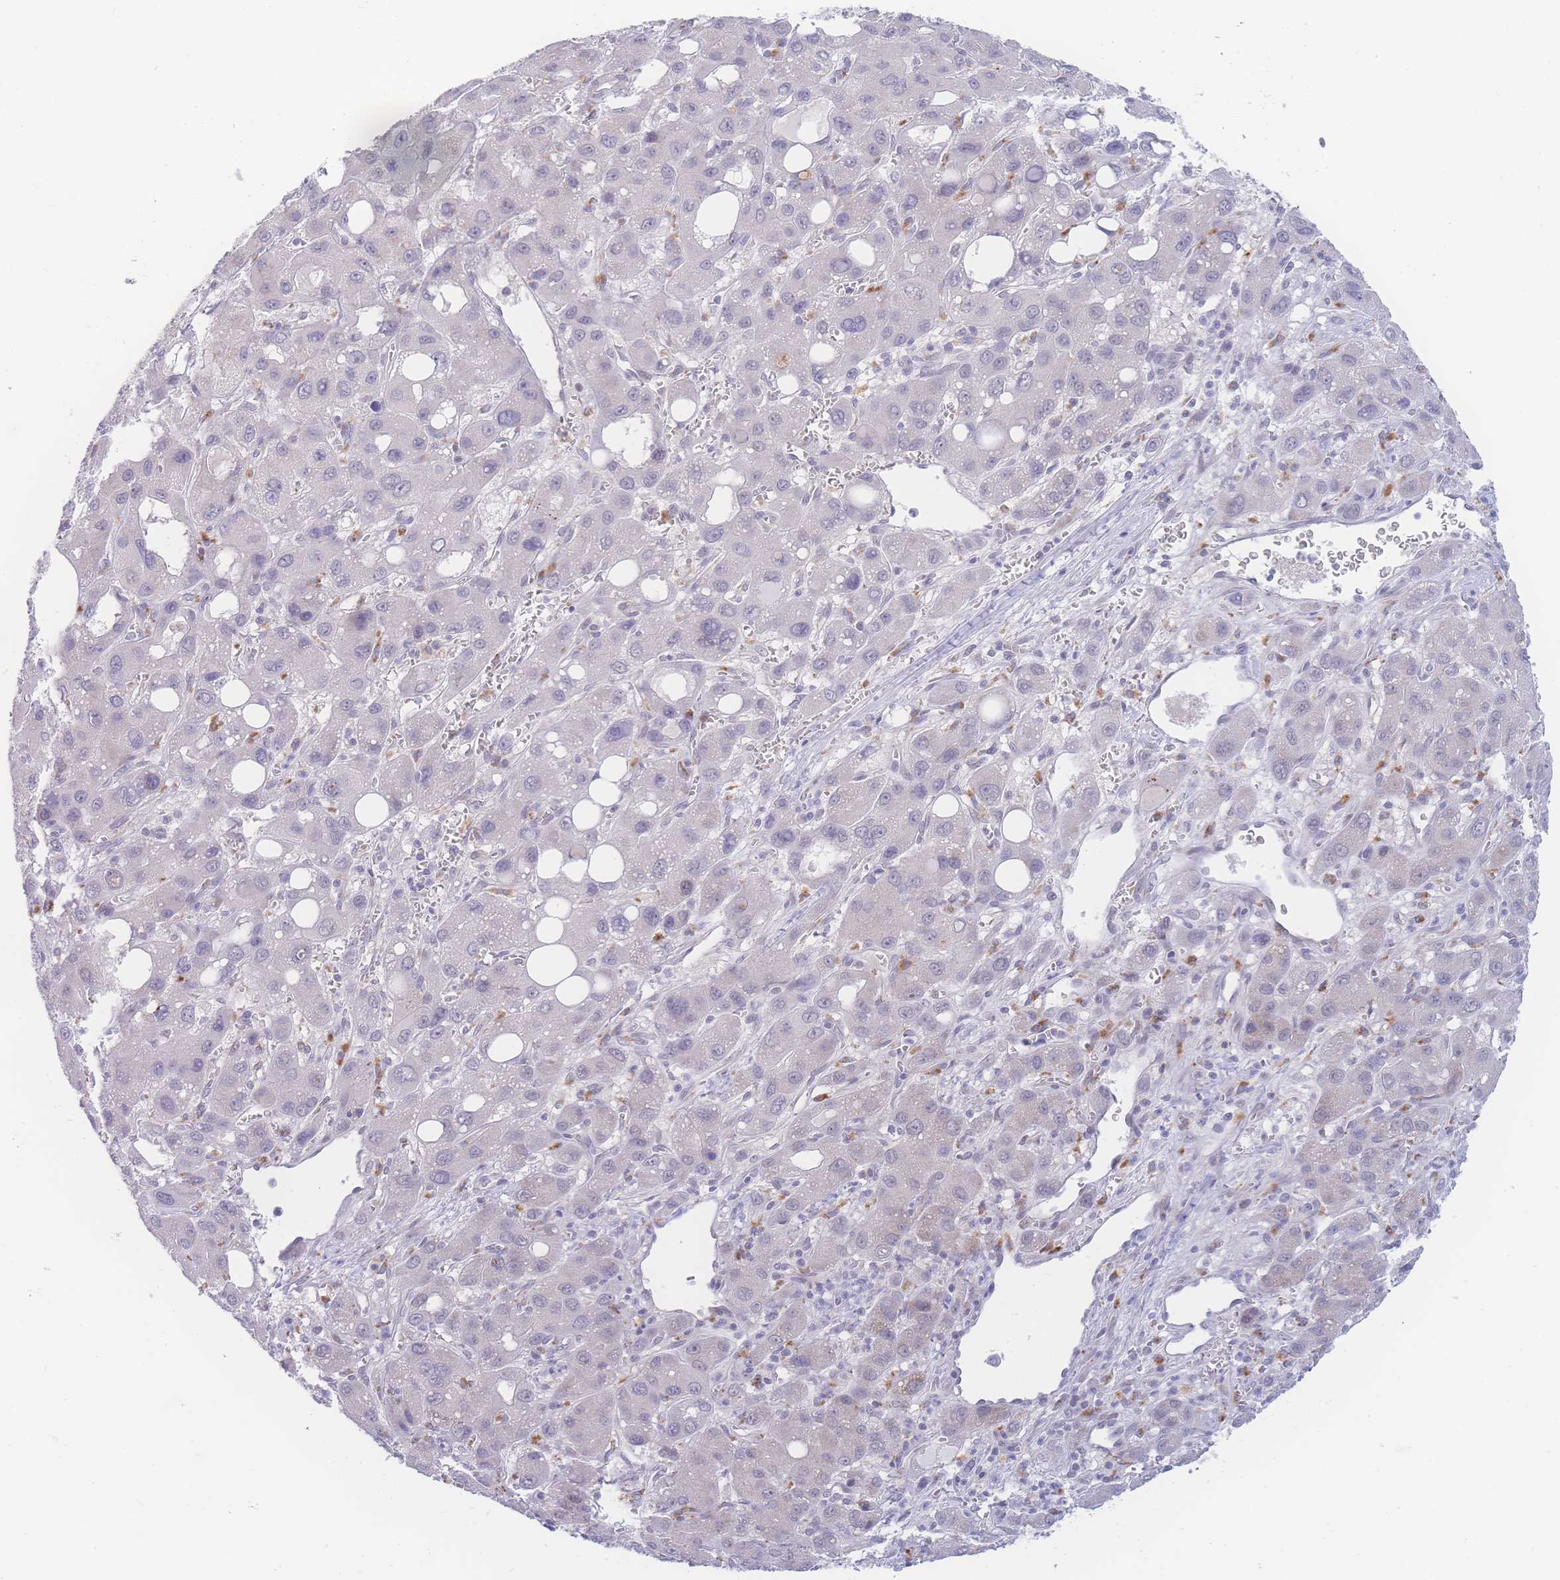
{"staining": {"intensity": "negative", "quantity": "none", "location": "none"}, "tissue": "liver cancer", "cell_type": "Tumor cells", "image_type": "cancer", "snomed": [{"axis": "morphology", "description": "Carcinoma, Hepatocellular, NOS"}, {"axis": "topography", "description": "Liver"}], "caption": "The photomicrograph demonstrates no staining of tumor cells in hepatocellular carcinoma (liver).", "gene": "PRSS22", "patient": {"sex": "male", "age": 55}}